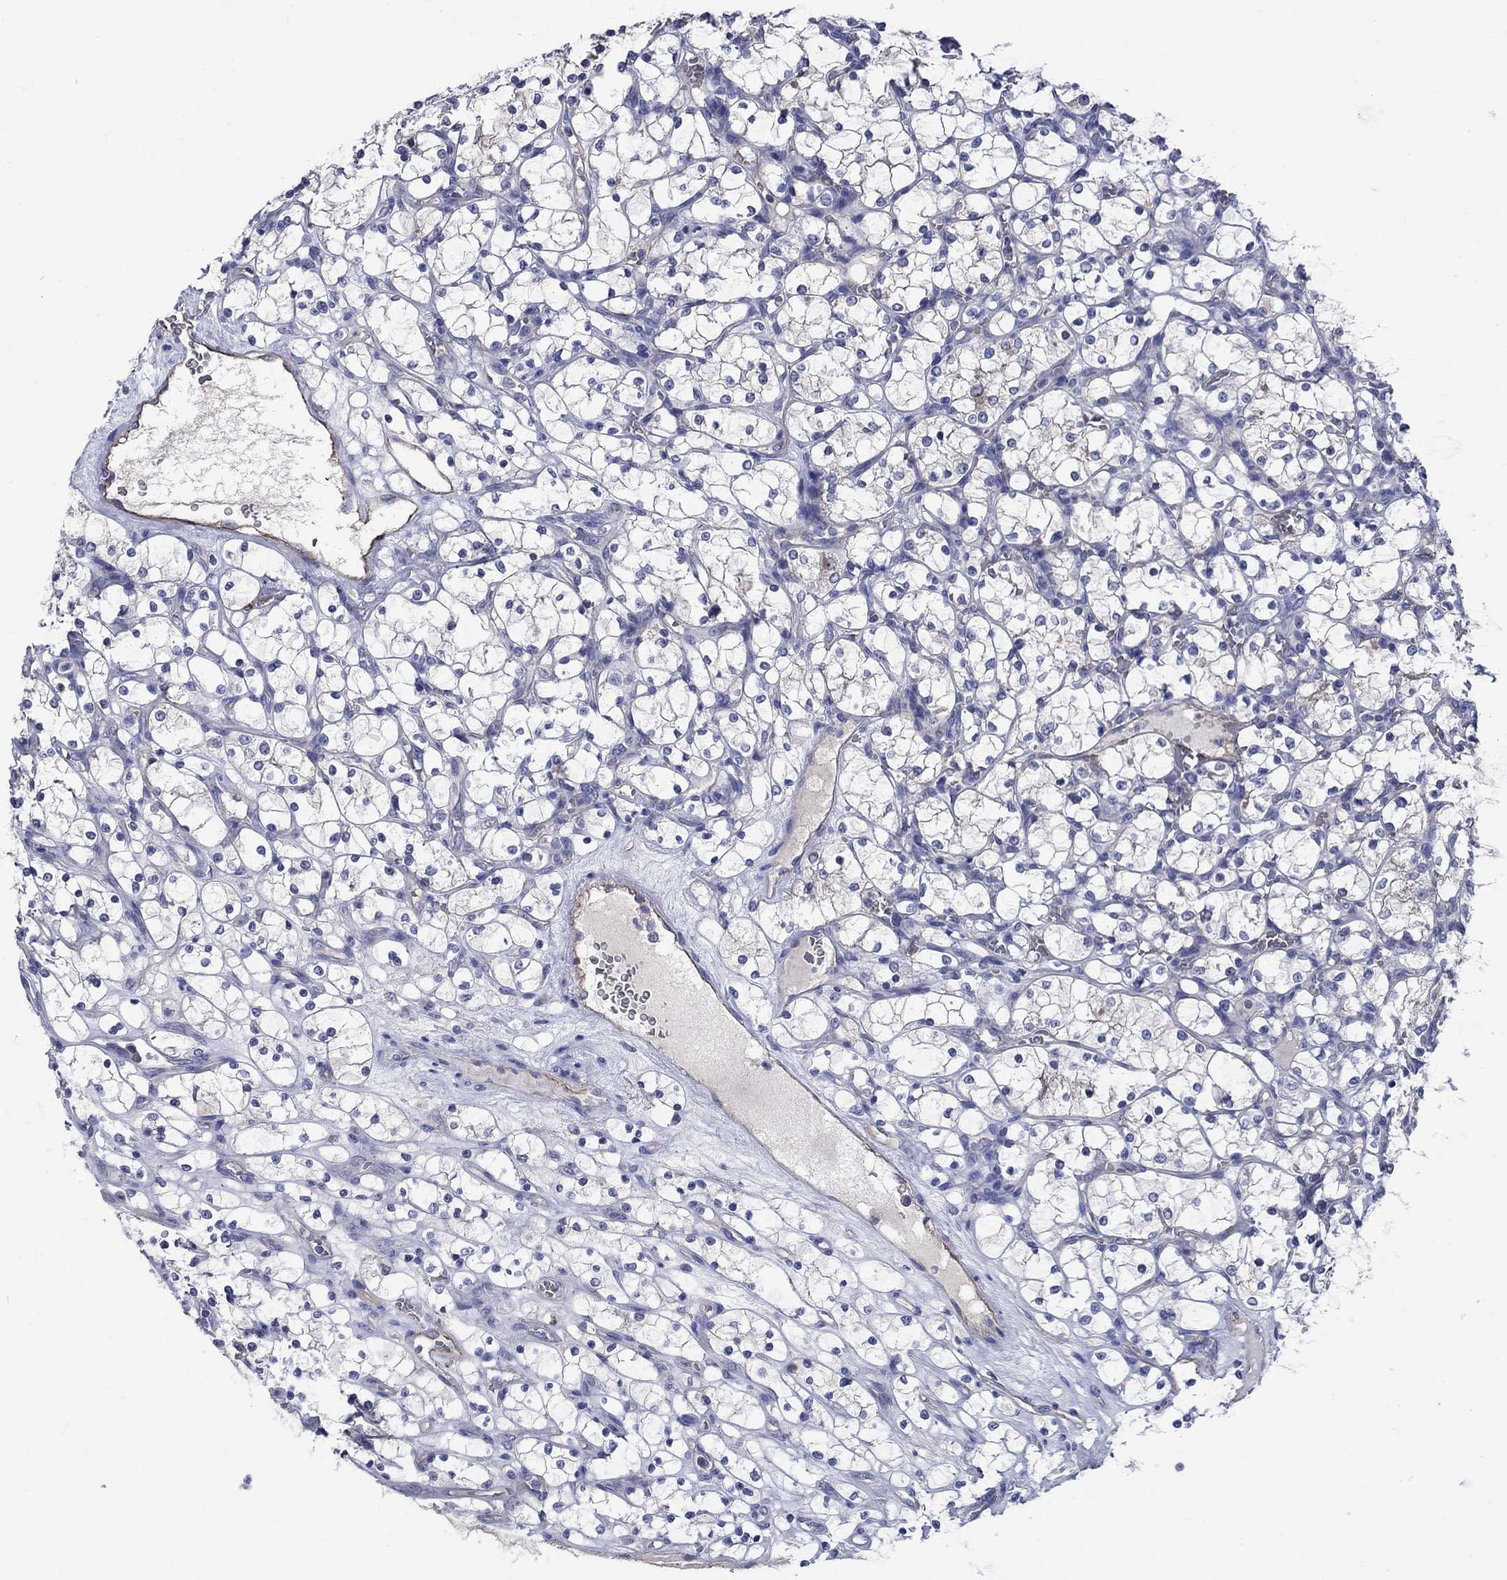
{"staining": {"intensity": "negative", "quantity": "none", "location": "none"}, "tissue": "renal cancer", "cell_type": "Tumor cells", "image_type": "cancer", "snomed": [{"axis": "morphology", "description": "Adenocarcinoma, NOS"}, {"axis": "topography", "description": "Kidney"}], "caption": "A high-resolution image shows immunohistochemistry staining of renal adenocarcinoma, which exhibits no significant positivity in tumor cells.", "gene": "FLNC", "patient": {"sex": "female", "age": 69}}